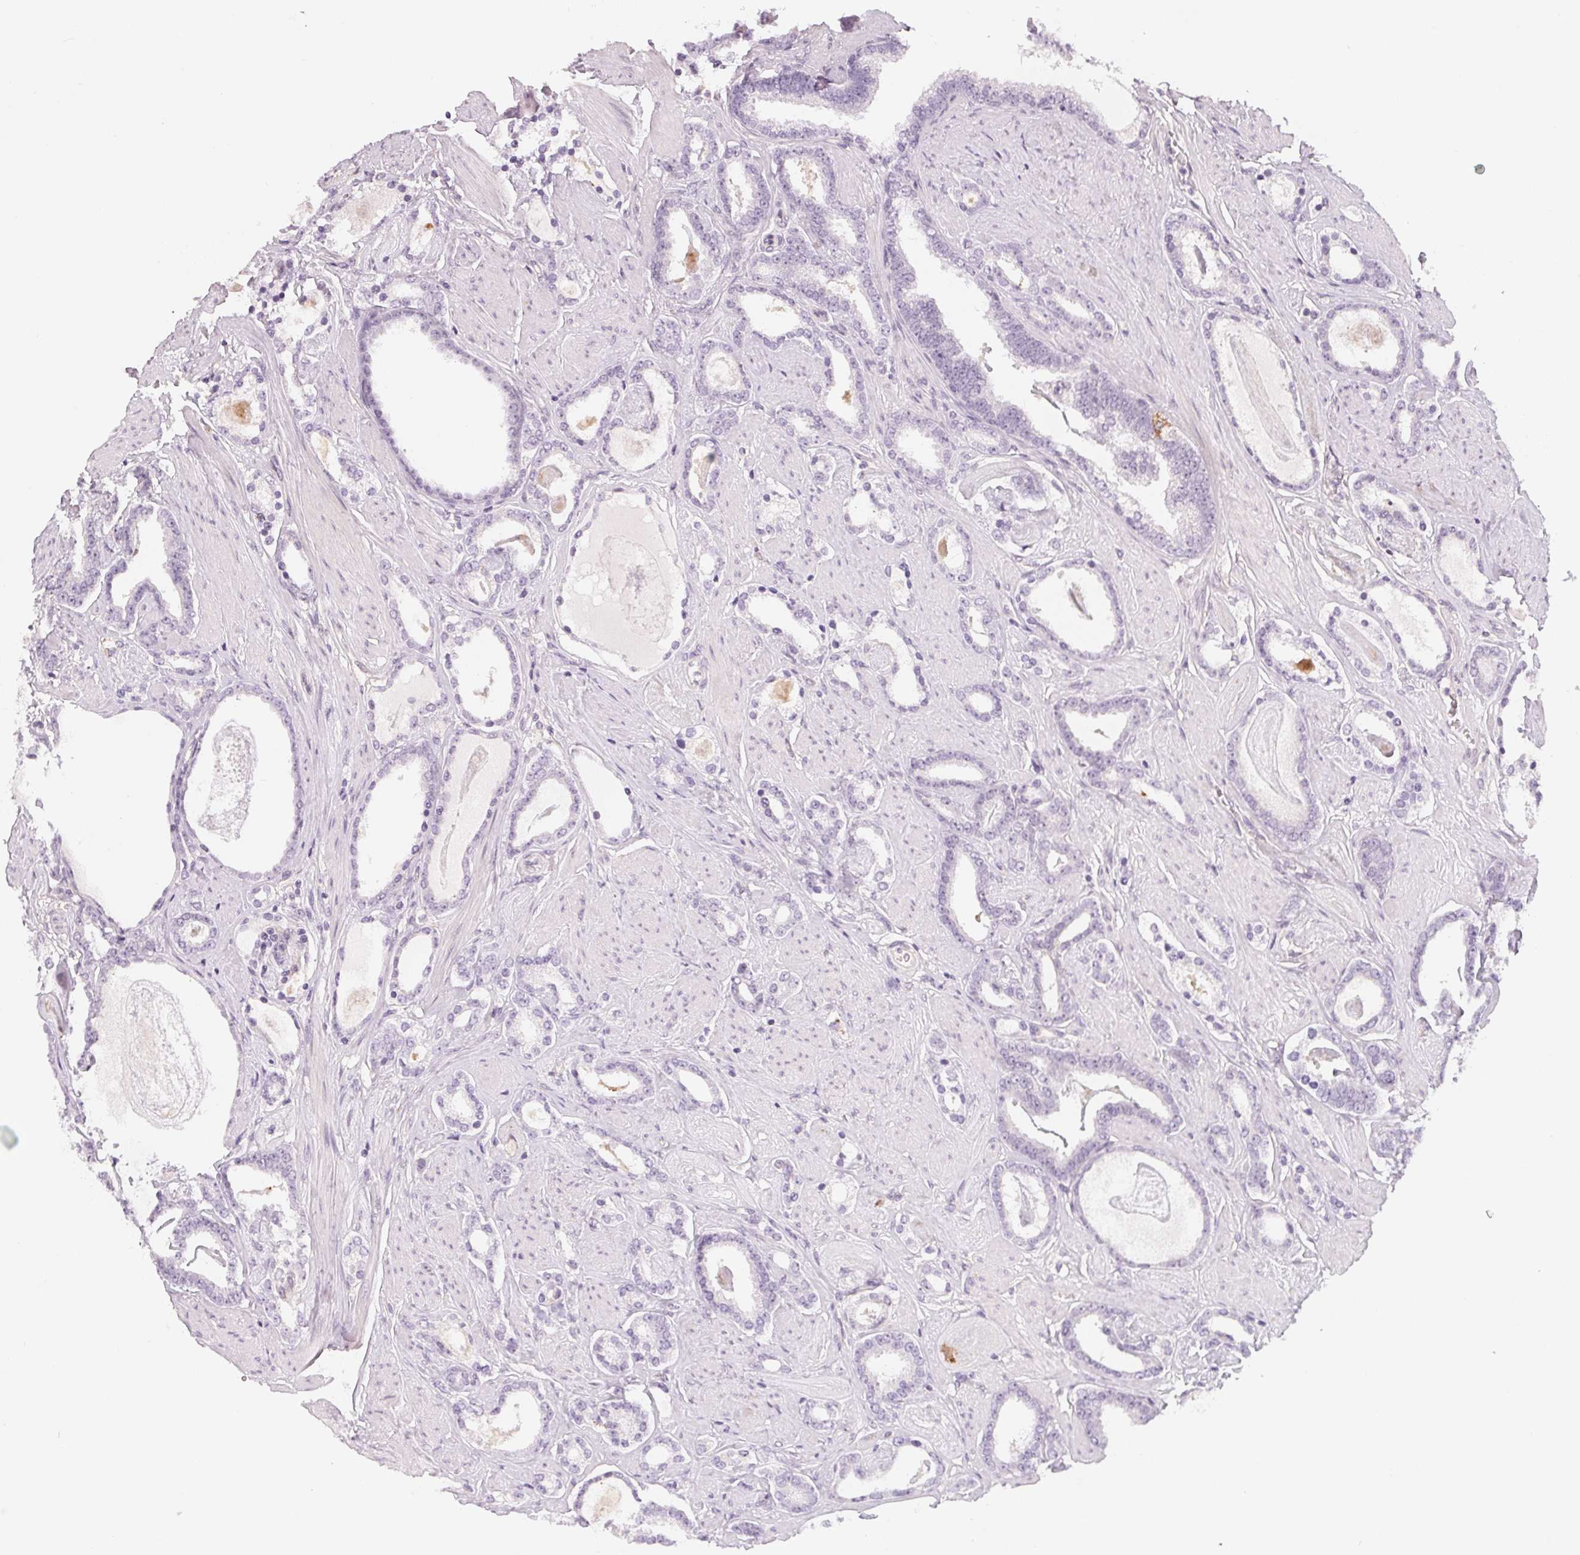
{"staining": {"intensity": "negative", "quantity": "none", "location": "none"}, "tissue": "prostate cancer", "cell_type": "Tumor cells", "image_type": "cancer", "snomed": [{"axis": "morphology", "description": "Adenocarcinoma, High grade"}, {"axis": "topography", "description": "Prostate"}], "caption": "The immunohistochemistry micrograph has no significant expression in tumor cells of adenocarcinoma (high-grade) (prostate) tissue.", "gene": "CFC1", "patient": {"sex": "male", "age": 63}}